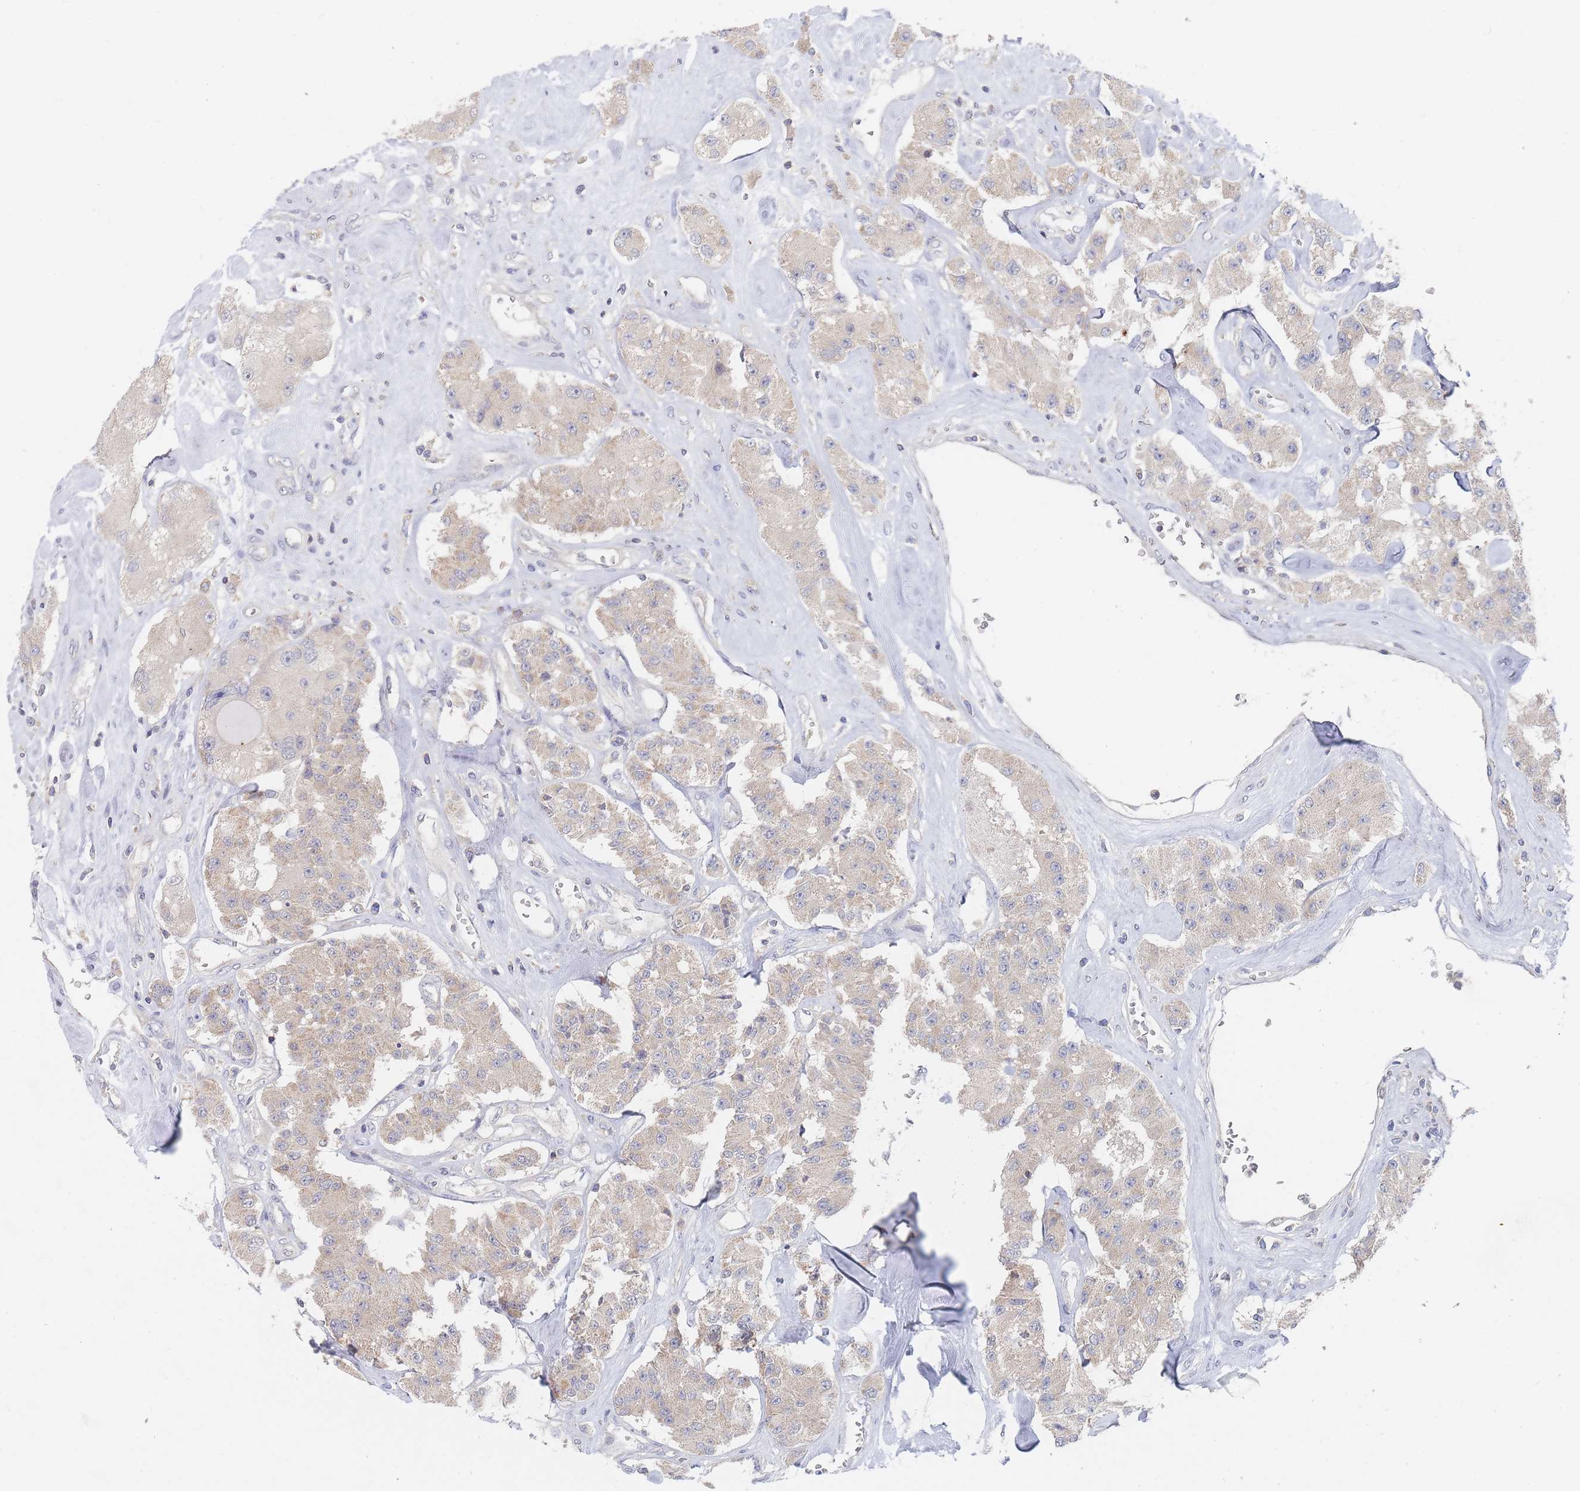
{"staining": {"intensity": "weak", "quantity": ">75%", "location": "cytoplasmic/membranous"}, "tissue": "carcinoid", "cell_type": "Tumor cells", "image_type": "cancer", "snomed": [{"axis": "morphology", "description": "Carcinoid, malignant, NOS"}, {"axis": "topography", "description": "Pancreas"}], "caption": "The photomicrograph demonstrates immunohistochemical staining of malignant carcinoid. There is weak cytoplasmic/membranous expression is identified in approximately >75% of tumor cells.", "gene": "PPP6C", "patient": {"sex": "male", "age": 41}}